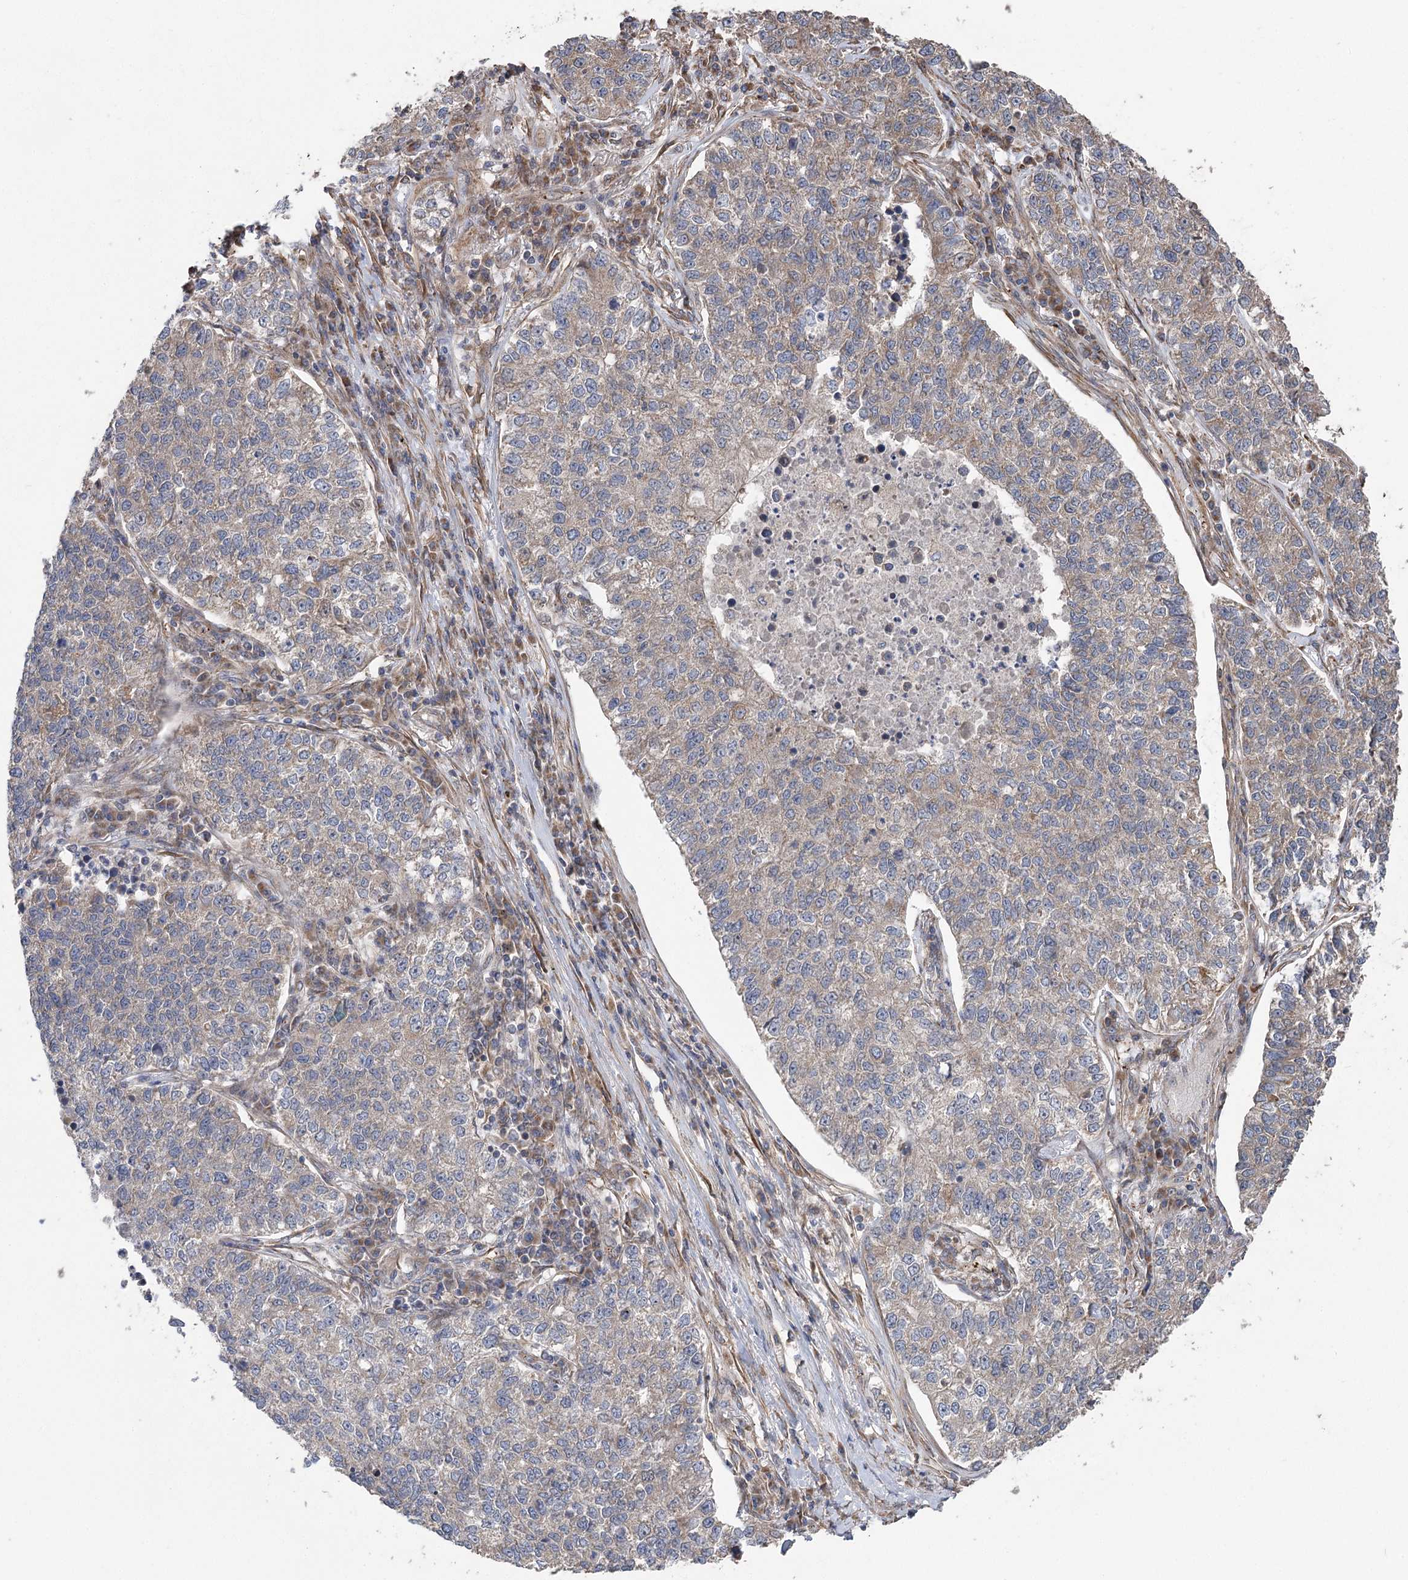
{"staining": {"intensity": "moderate", "quantity": "<25%", "location": "cytoplasmic/membranous"}, "tissue": "lung cancer", "cell_type": "Tumor cells", "image_type": "cancer", "snomed": [{"axis": "morphology", "description": "Adenocarcinoma, NOS"}, {"axis": "topography", "description": "Lung"}], "caption": "IHC photomicrograph of neoplastic tissue: human lung adenocarcinoma stained using immunohistochemistry (IHC) demonstrates low levels of moderate protein expression localized specifically in the cytoplasmic/membranous of tumor cells, appearing as a cytoplasmic/membranous brown color.", "gene": "RWDD4", "patient": {"sex": "male", "age": 49}}